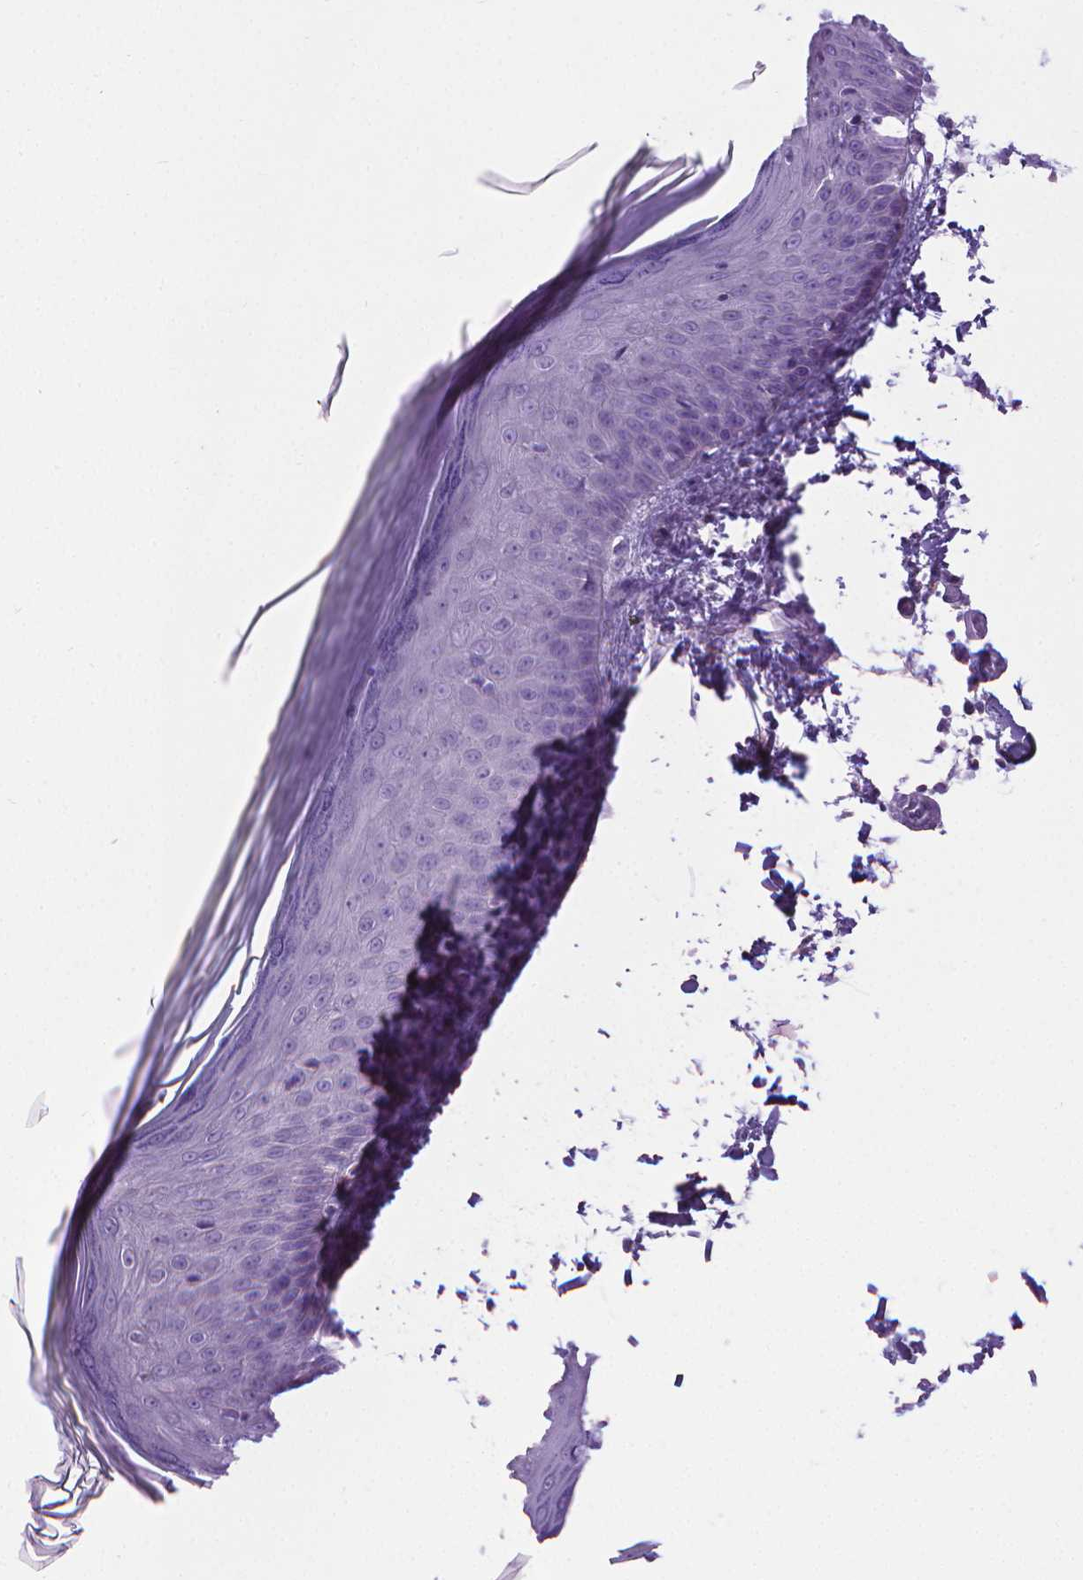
{"staining": {"intensity": "negative", "quantity": "none", "location": "none"}, "tissue": "skin", "cell_type": "Fibroblasts", "image_type": "normal", "snomed": [{"axis": "morphology", "description": "Normal tissue, NOS"}, {"axis": "topography", "description": "Skin"}], "caption": "The immunohistochemistry histopathology image has no significant positivity in fibroblasts of skin.", "gene": "SPAG6", "patient": {"sex": "female", "age": 62}}